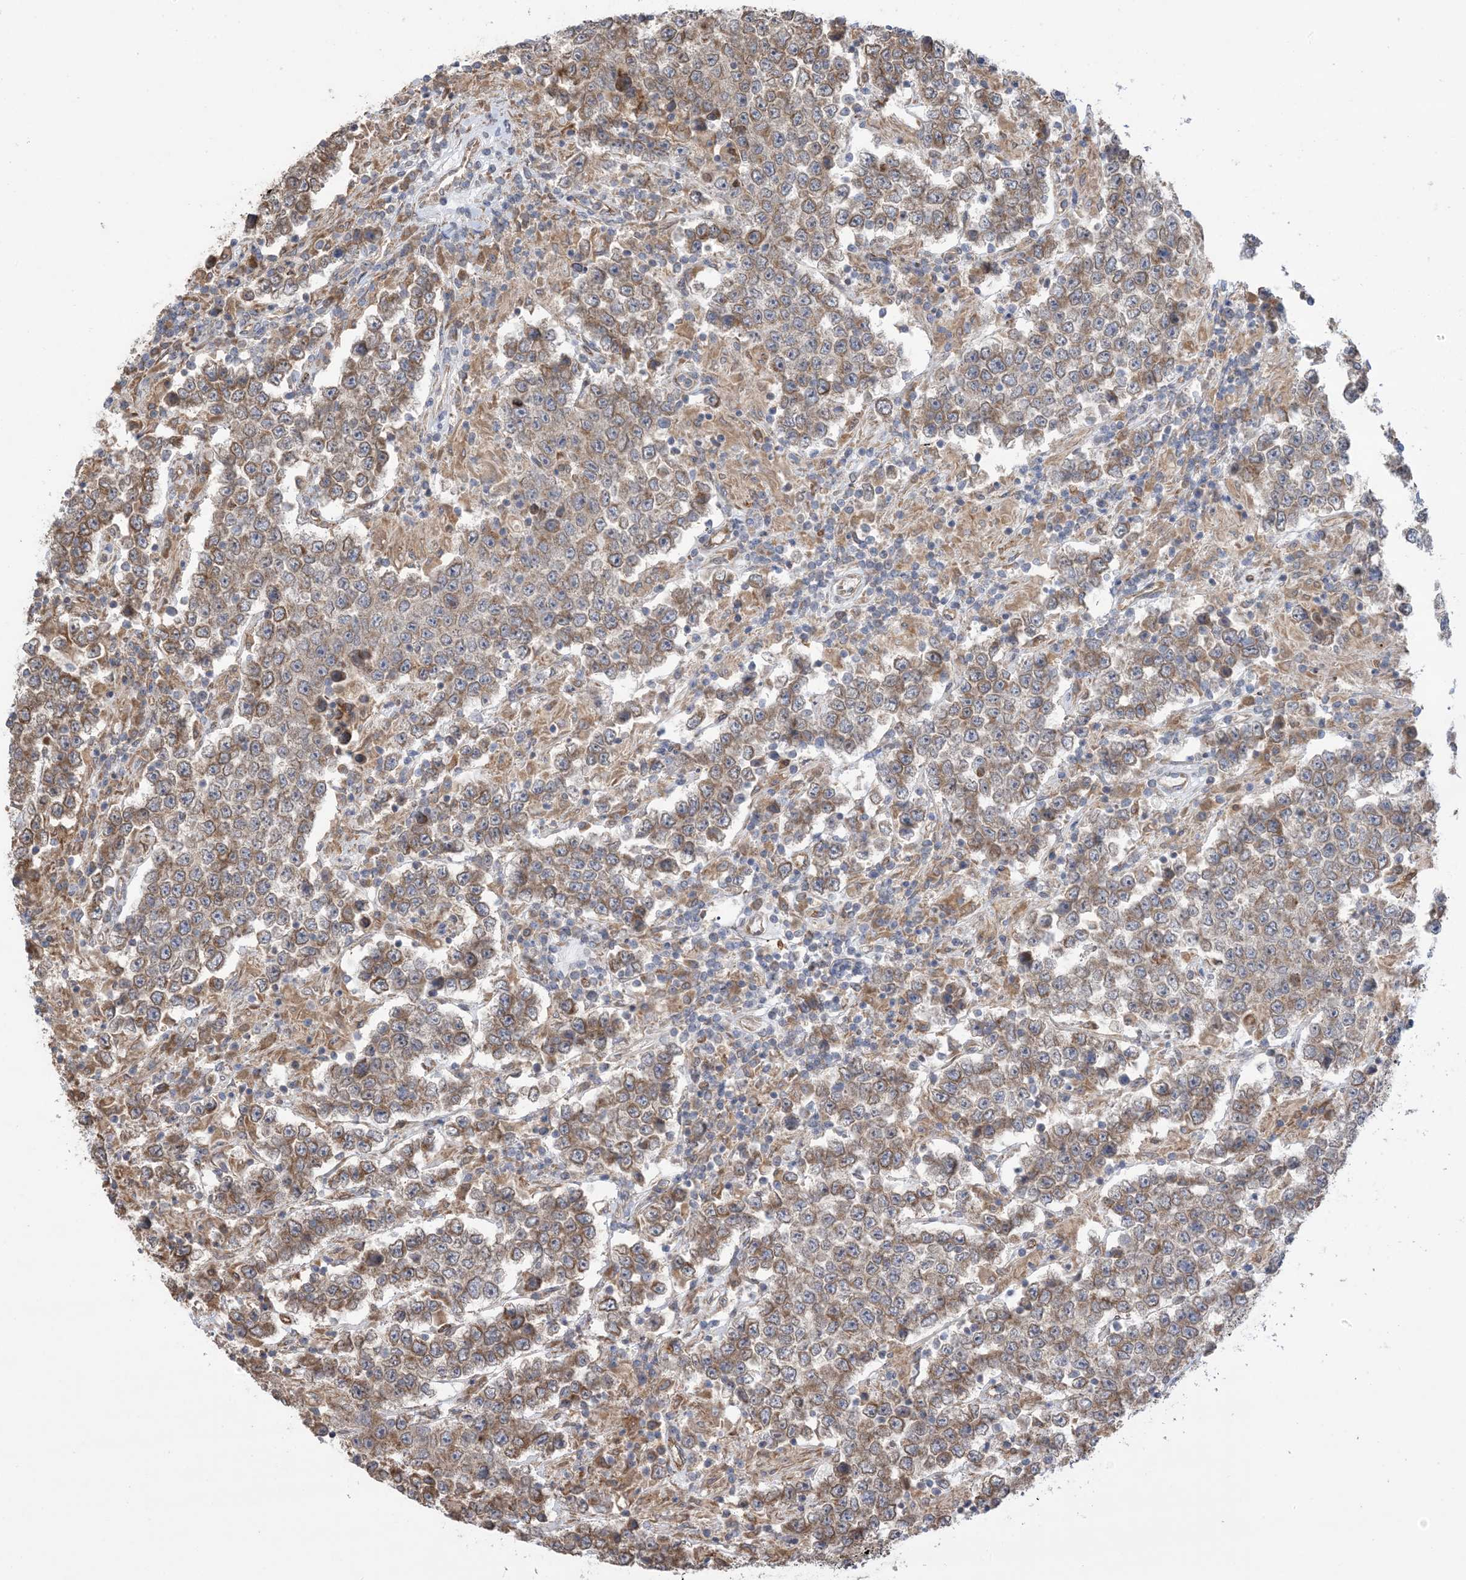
{"staining": {"intensity": "moderate", "quantity": ">75%", "location": "cytoplasmic/membranous"}, "tissue": "testis cancer", "cell_type": "Tumor cells", "image_type": "cancer", "snomed": [{"axis": "morphology", "description": "Normal tissue, NOS"}, {"axis": "morphology", "description": "Urothelial carcinoma, High grade"}, {"axis": "morphology", "description": "Seminoma, NOS"}, {"axis": "morphology", "description": "Carcinoma, Embryonal, NOS"}, {"axis": "topography", "description": "Urinary bladder"}, {"axis": "topography", "description": "Testis"}], "caption": "Human testis cancer stained with a protein marker shows moderate staining in tumor cells.", "gene": "CLEC16A", "patient": {"sex": "male", "age": 41}}